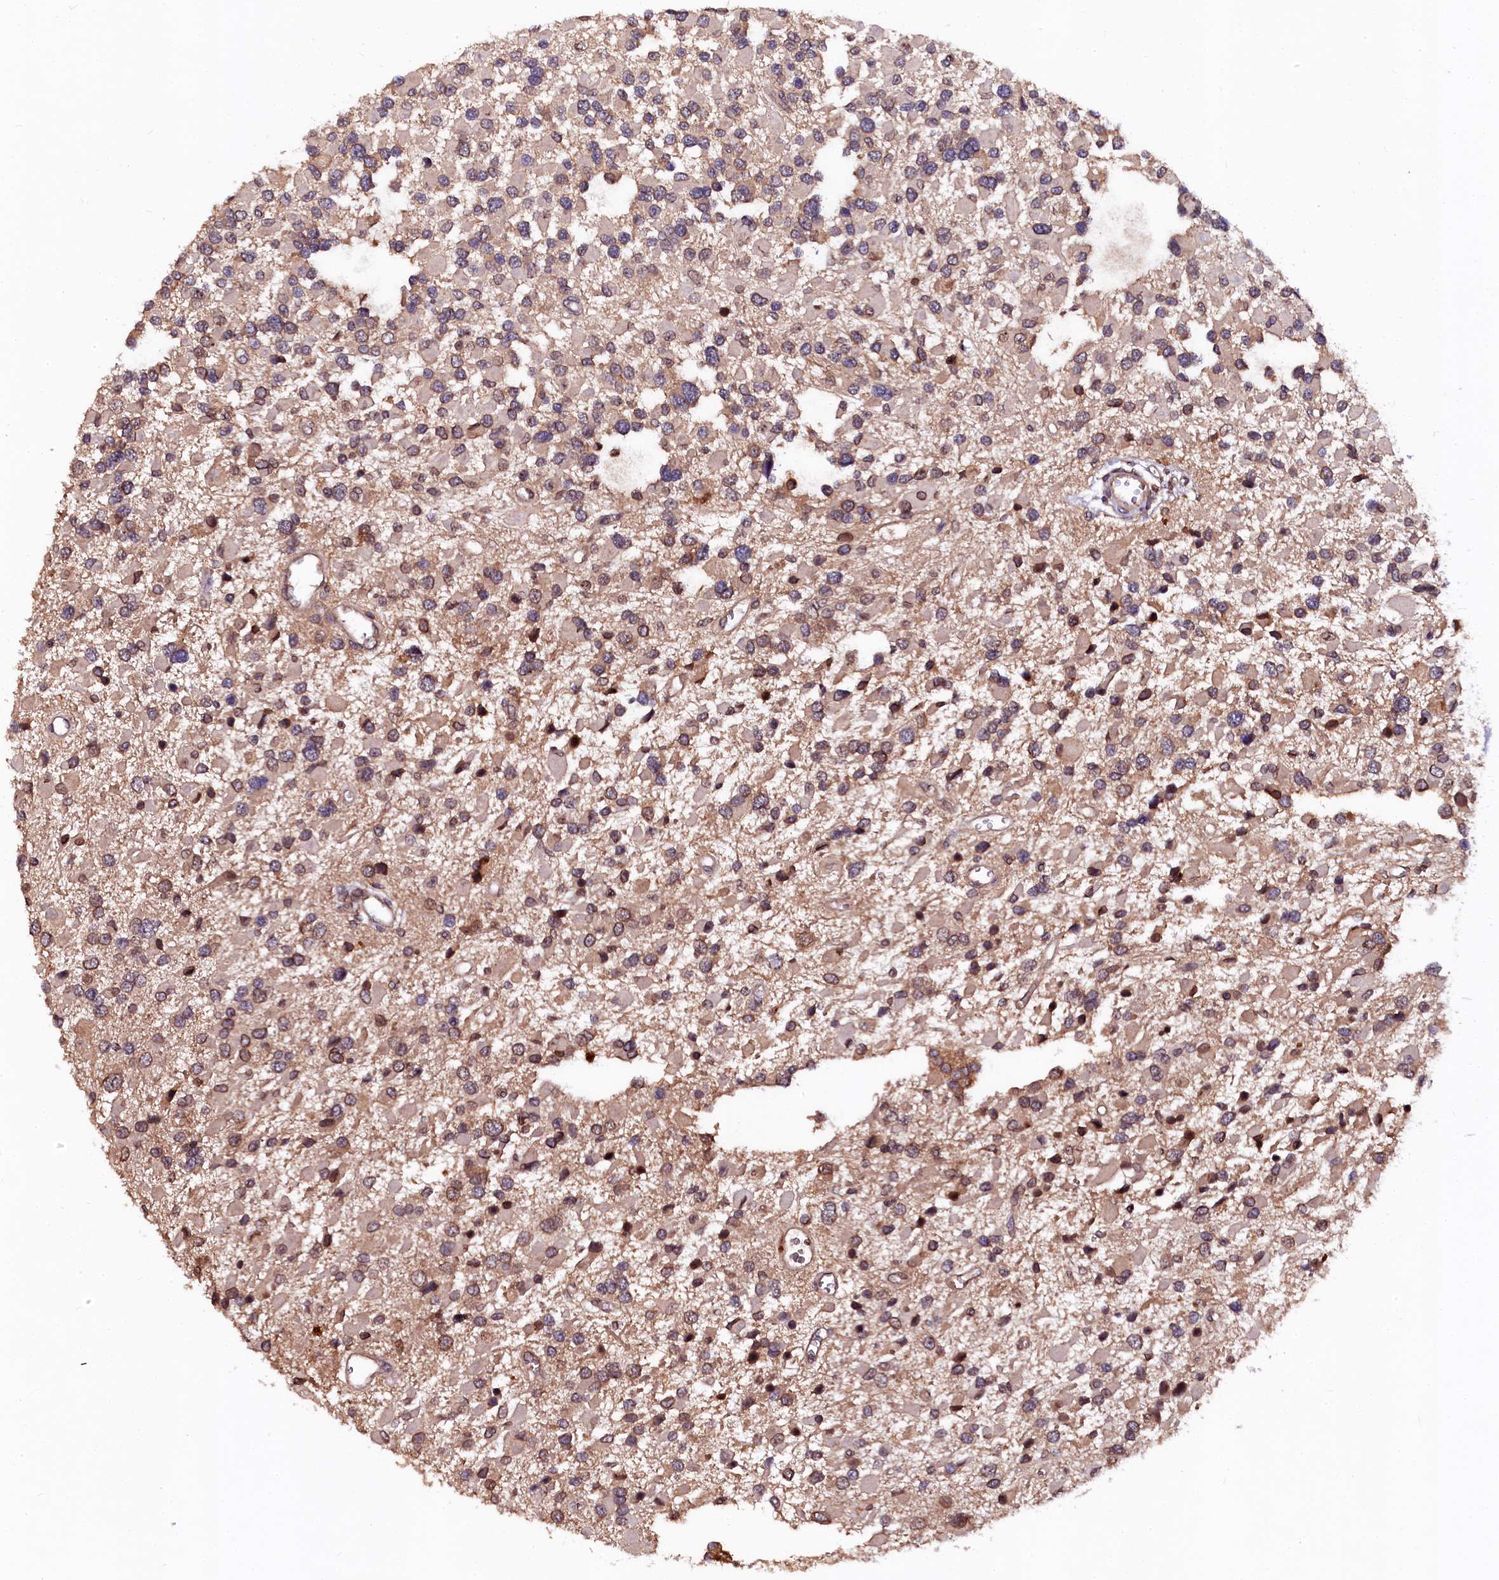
{"staining": {"intensity": "moderate", "quantity": "25%-75%", "location": "cytoplasmic/membranous"}, "tissue": "glioma", "cell_type": "Tumor cells", "image_type": "cancer", "snomed": [{"axis": "morphology", "description": "Glioma, malignant, High grade"}, {"axis": "topography", "description": "Brain"}], "caption": "Immunohistochemistry micrograph of neoplastic tissue: glioma stained using IHC demonstrates medium levels of moderate protein expression localized specifically in the cytoplasmic/membranous of tumor cells, appearing as a cytoplasmic/membranous brown color.", "gene": "N4BP1", "patient": {"sex": "male", "age": 53}}